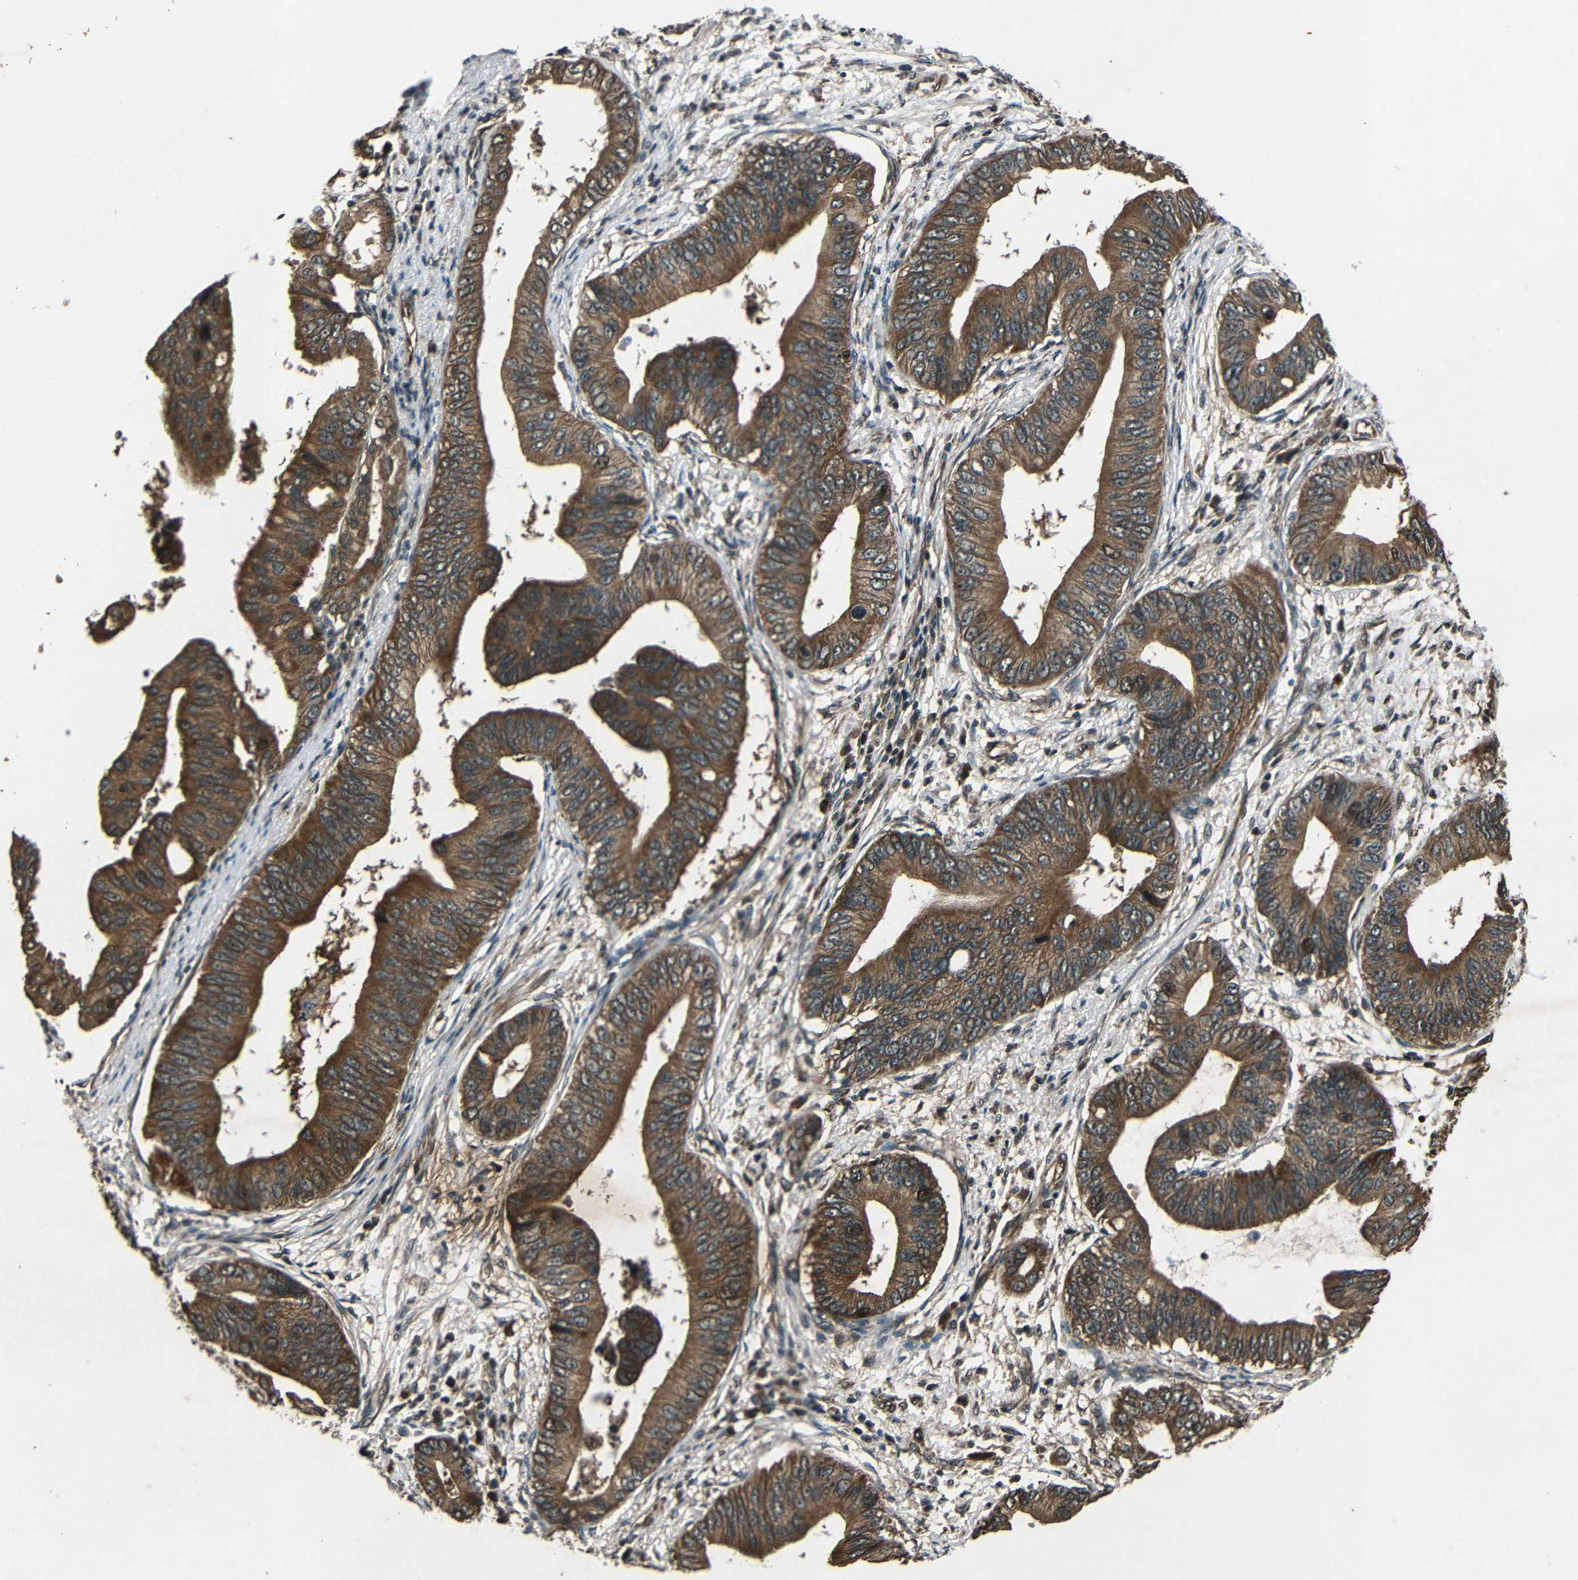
{"staining": {"intensity": "strong", "quantity": ">75%", "location": "cytoplasmic/membranous"}, "tissue": "pancreatic cancer", "cell_type": "Tumor cells", "image_type": "cancer", "snomed": [{"axis": "morphology", "description": "Adenocarcinoma, NOS"}, {"axis": "topography", "description": "Pancreas"}], "caption": "Approximately >75% of tumor cells in pancreatic cancer exhibit strong cytoplasmic/membranous protein positivity as visualized by brown immunohistochemical staining.", "gene": "PLK2", "patient": {"sex": "male", "age": 77}}